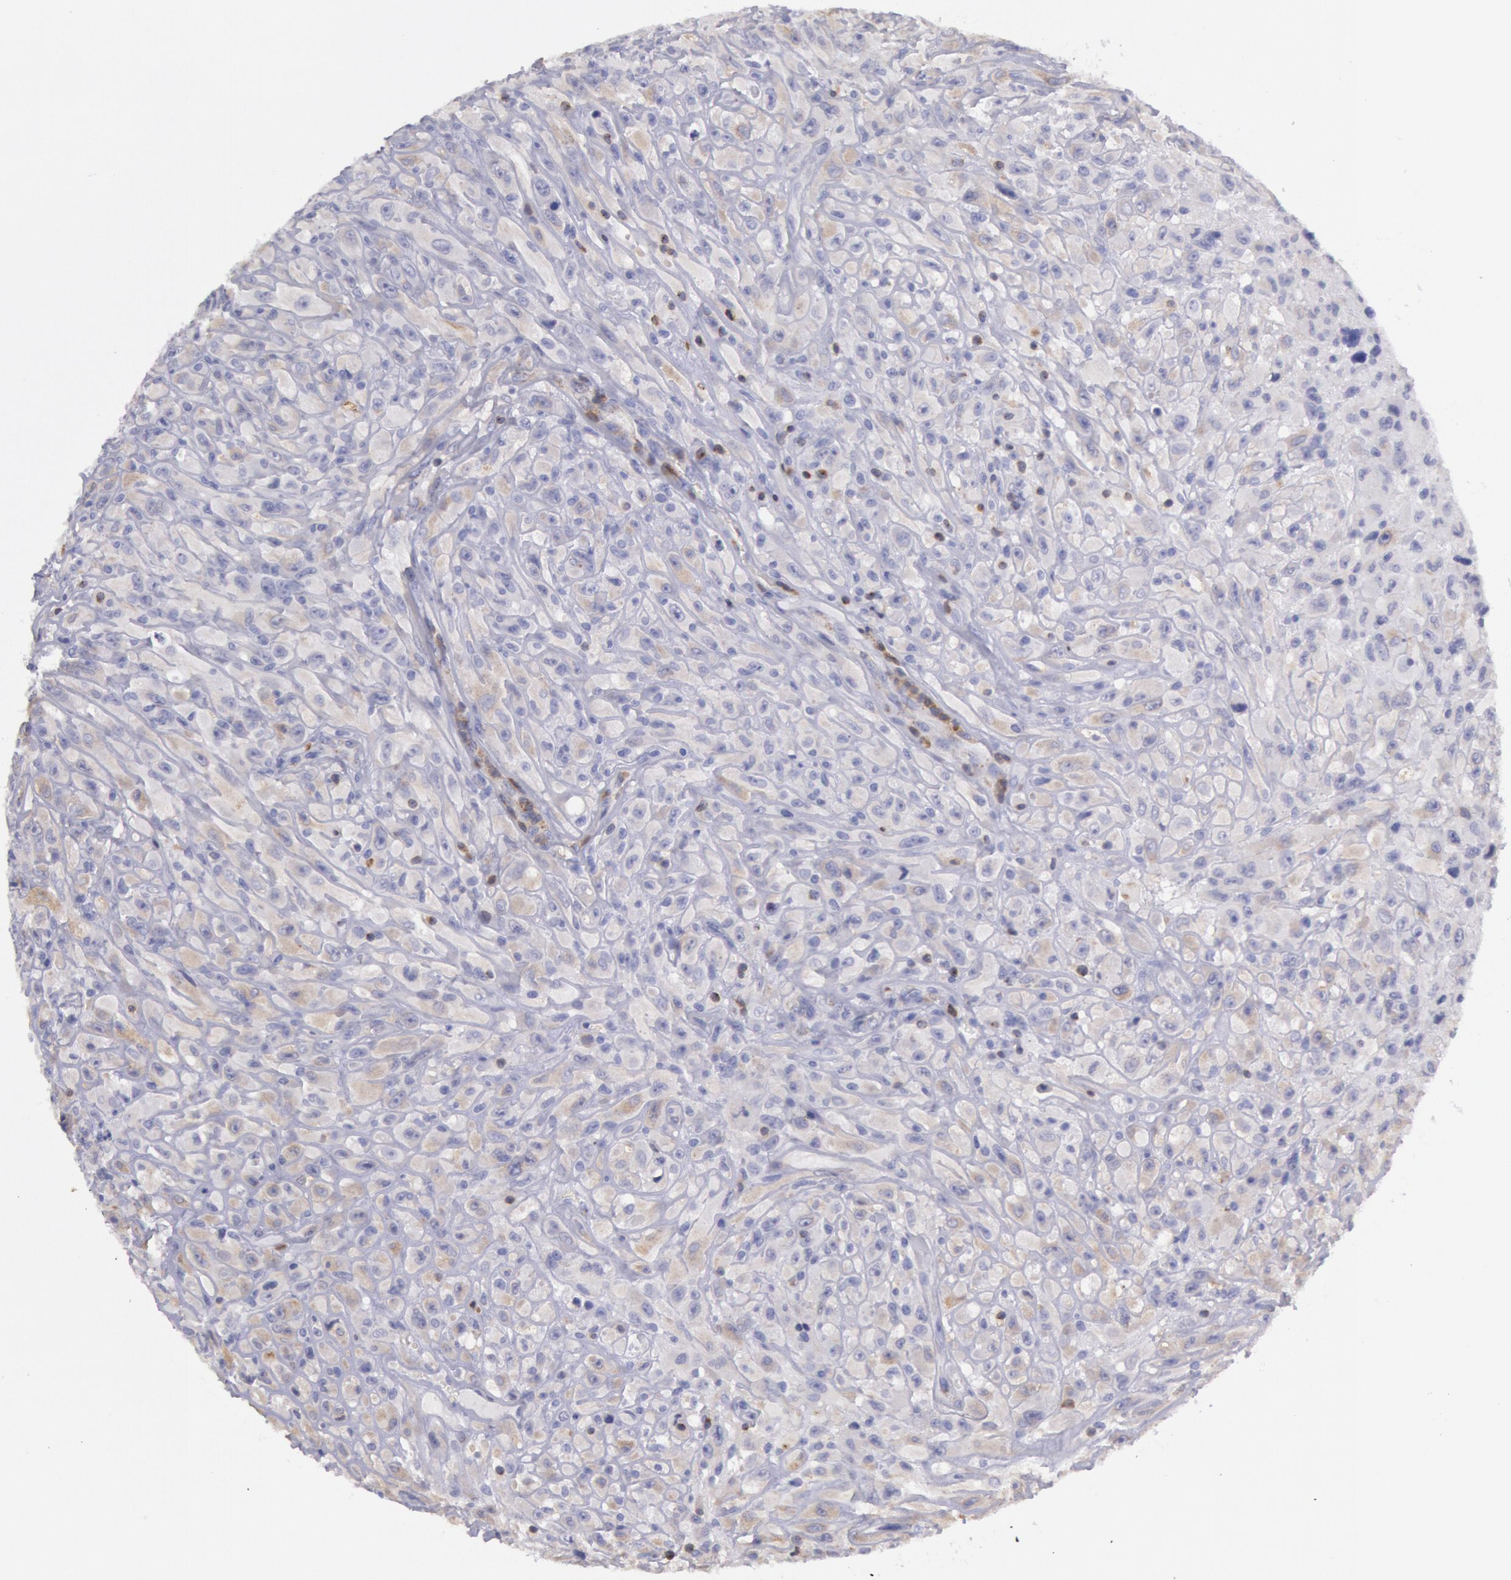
{"staining": {"intensity": "negative", "quantity": "none", "location": "none"}, "tissue": "glioma", "cell_type": "Tumor cells", "image_type": "cancer", "snomed": [{"axis": "morphology", "description": "Glioma, malignant, High grade"}, {"axis": "topography", "description": "Brain"}], "caption": "High power microscopy histopathology image of an immunohistochemistry (IHC) histopathology image of malignant glioma (high-grade), revealing no significant positivity in tumor cells.", "gene": "RAB27A", "patient": {"sex": "male", "age": 48}}